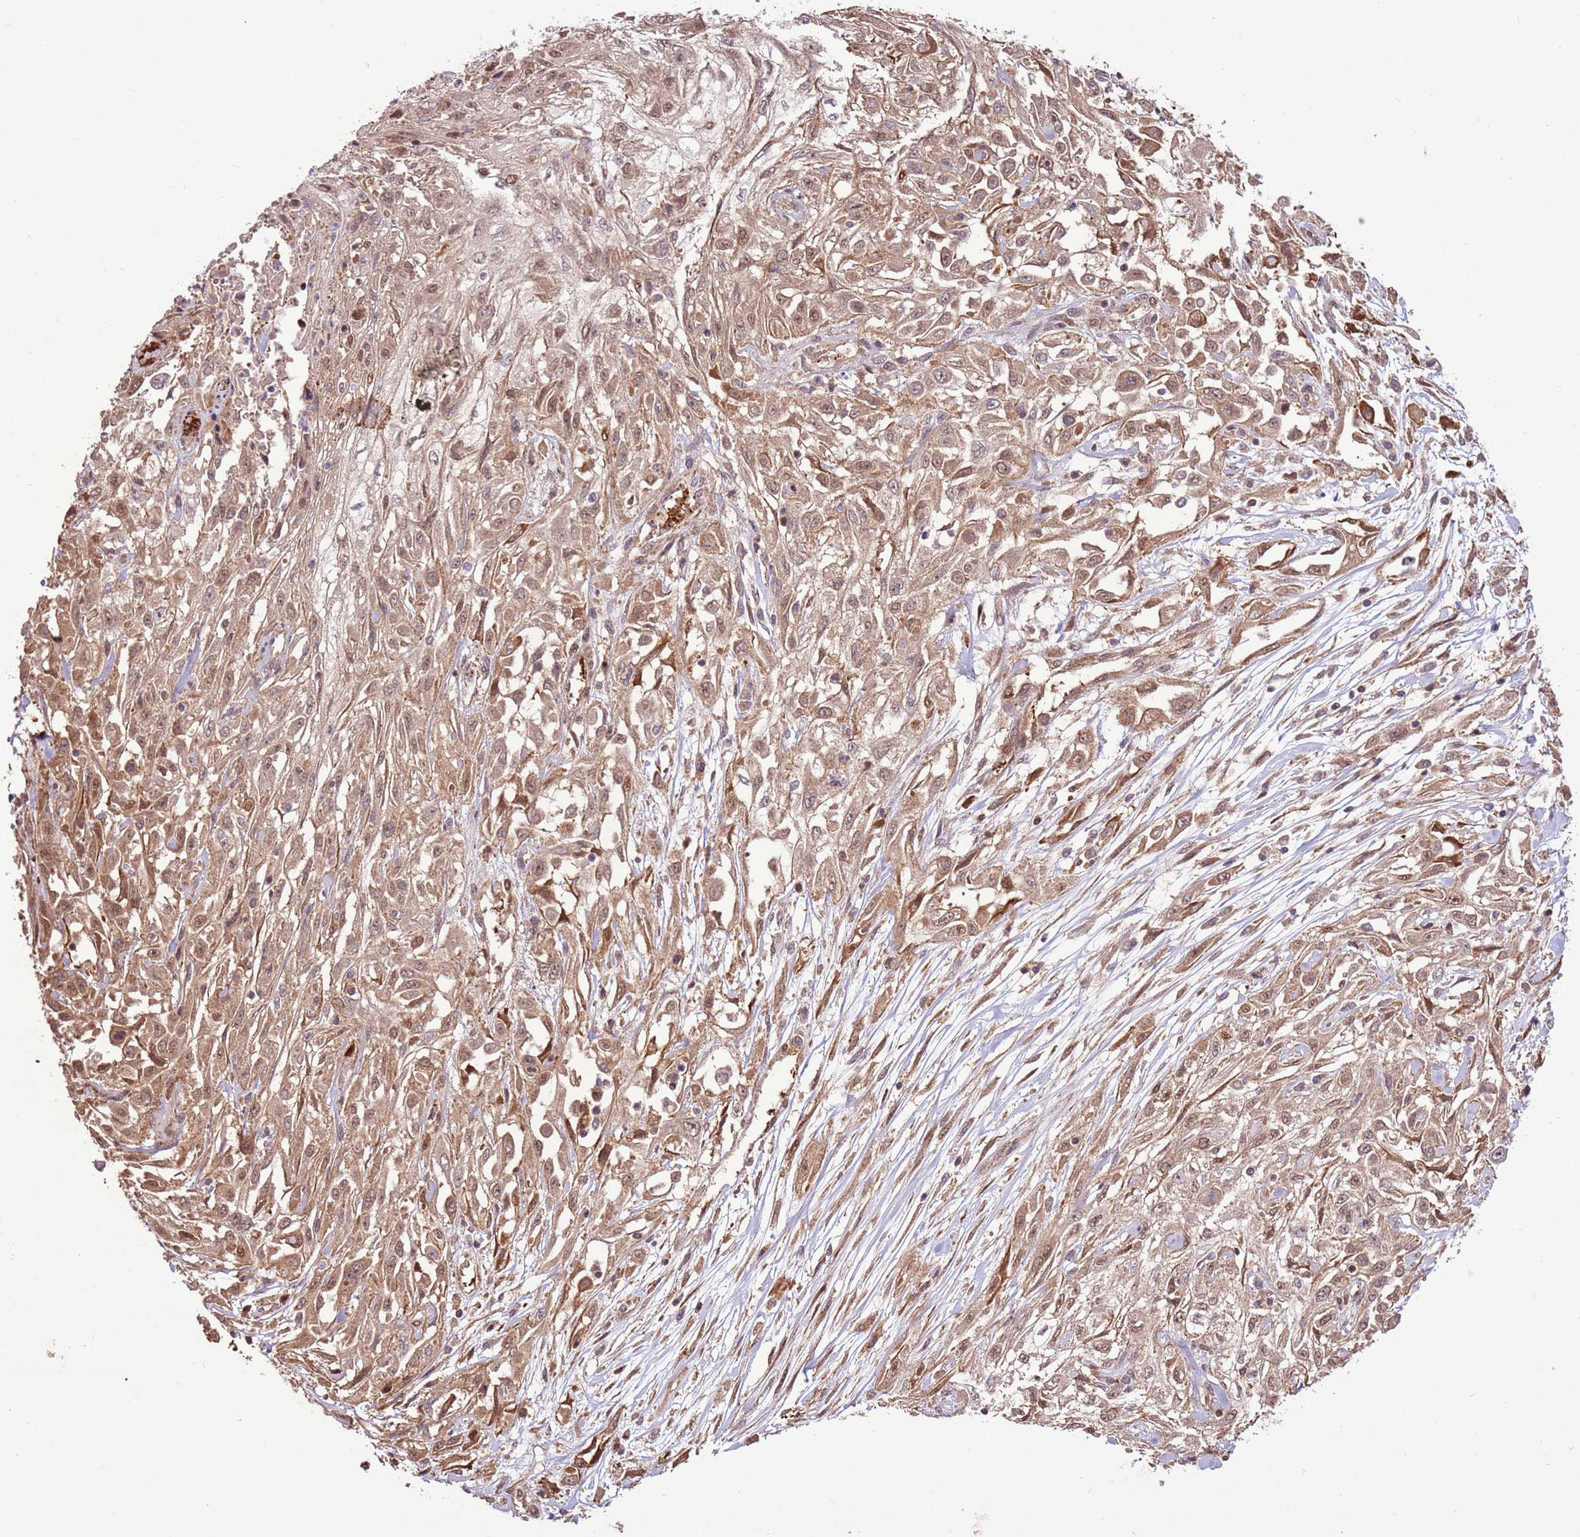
{"staining": {"intensity": "moderate", "quantity": ">75%", "location": "cytoplasmic/membranous,nuclear"}, "tissue": "skin cancer", "cell_type": "Tumor cells", "image_type": "cancer", "snomed": [{"axis": "morphology", "description": "Squamous cell carcinoma, NOS"}, {"axis": "morphology", "description": "Squamous cell carcinoma, metastatic, NOS"}, {"axis": "topography", "description": "Skin"}, {"axis": "topography", "description": "Lymph node"}], "caption": "Protein expression by IHC reveals moderate cytoplasmic/membranous and nuclear staining in about >75% of tumor cells in skin metastatic squamous cell carcinoma.", "gene": "CCDC112", "patient": {"sex": "male", "age": 75}}